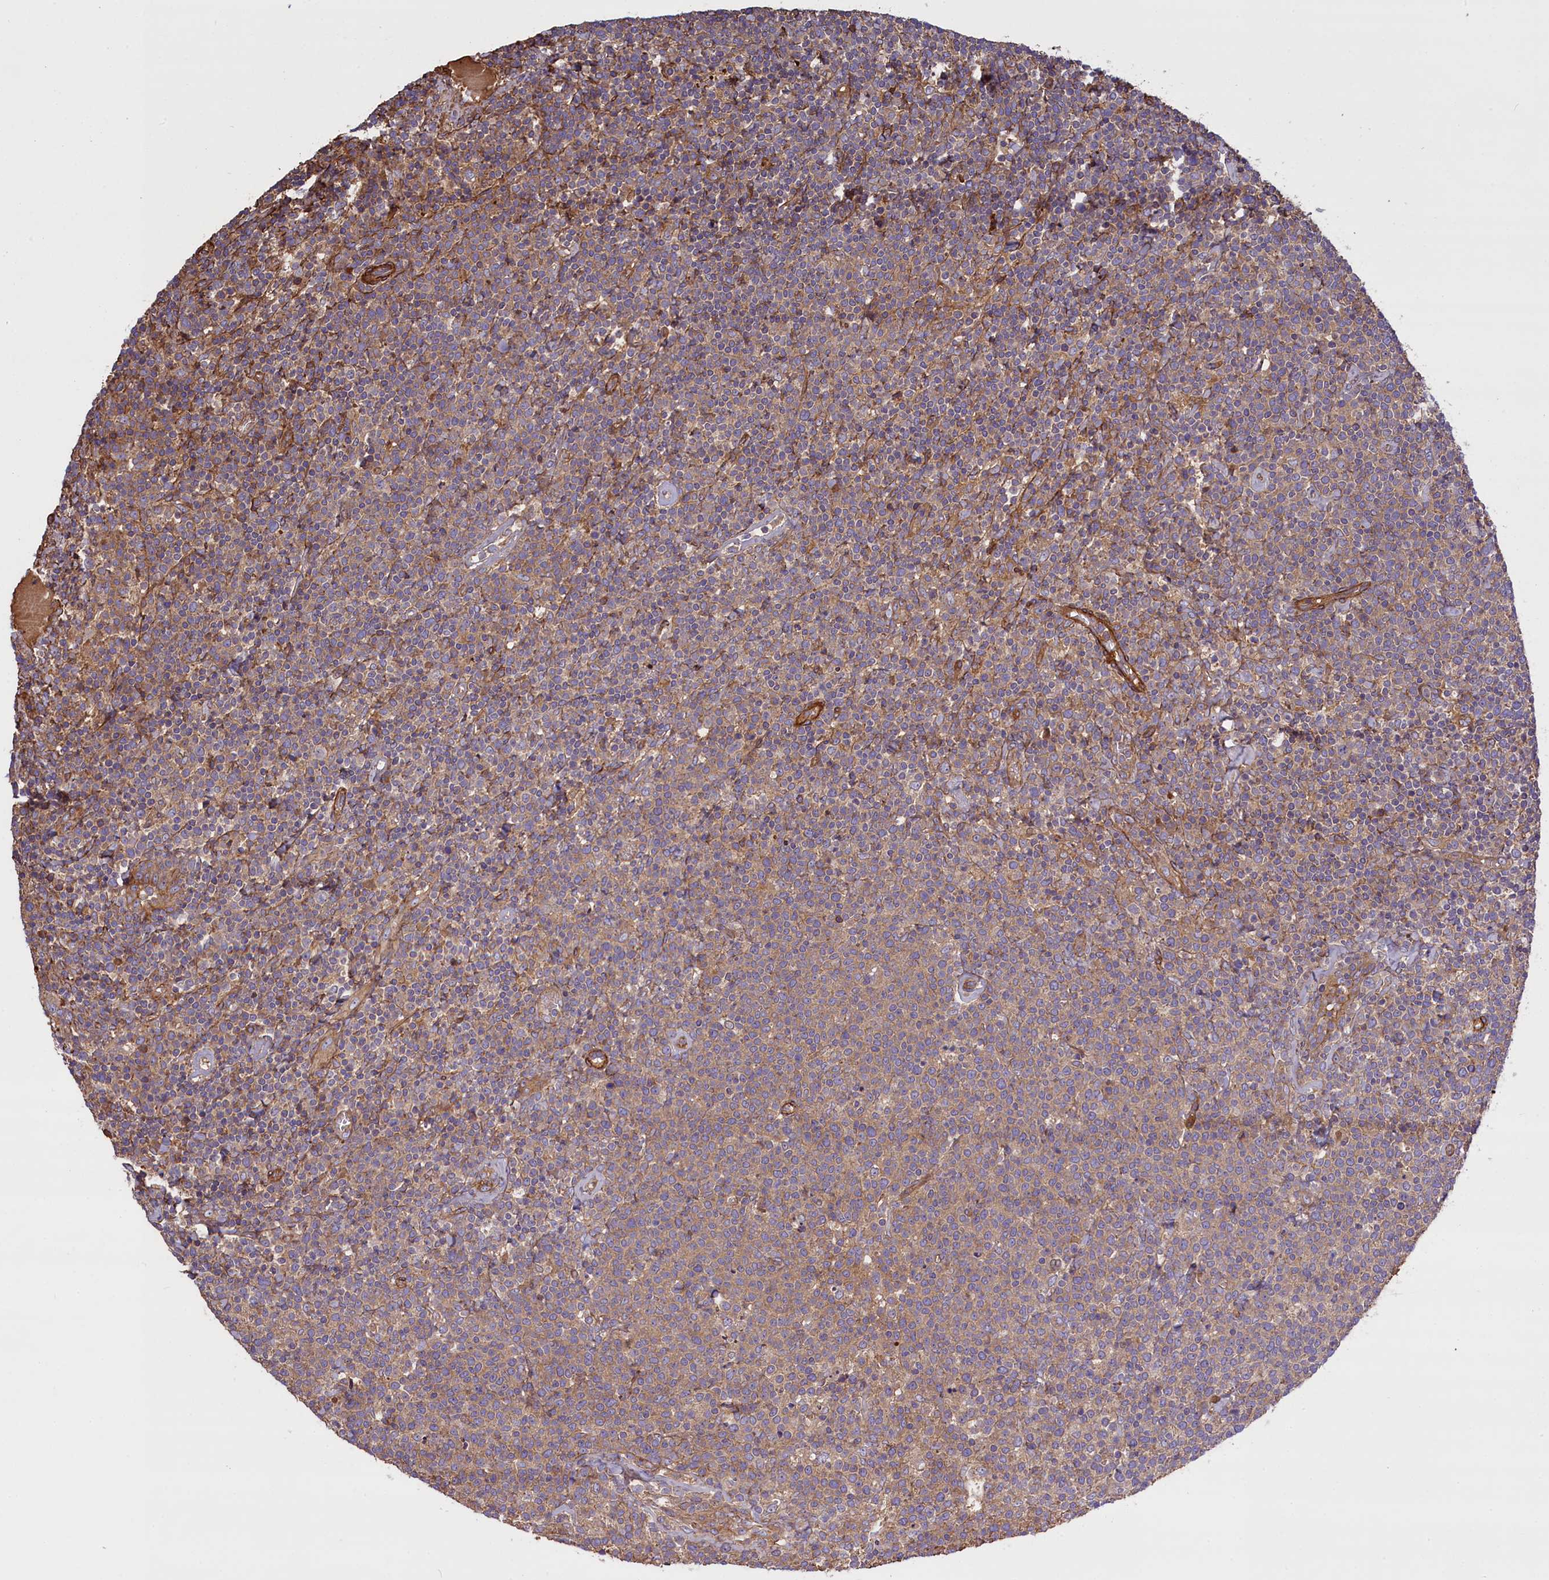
{"staining": {"intensity": "weak", "quantity": ">75%", "location": "cytoplasmic/membranous"}, "tissue": "lymphoma", "cell_type": "Tumor cells", "image_type": "cancer", "snomed": [{"axis": "morphology", "description": "Malignant lymphoma, non-Hodgkin's type, High grade"}, {"axis": "topography", "description": "Lymph node"}], "caption": "Immunohistochemistry (DAB) staining of human malignant lymphoma, non-Hodgkin's type (high-grade) exhibits weak cytoplasmic/membranous protein positivity in approximately >75% of tumor cells. Ihc stains the protein in brown and the nuclei are stained blue.", "gene": "FUZ", "patient": {"sex": "male", "age": 61}}